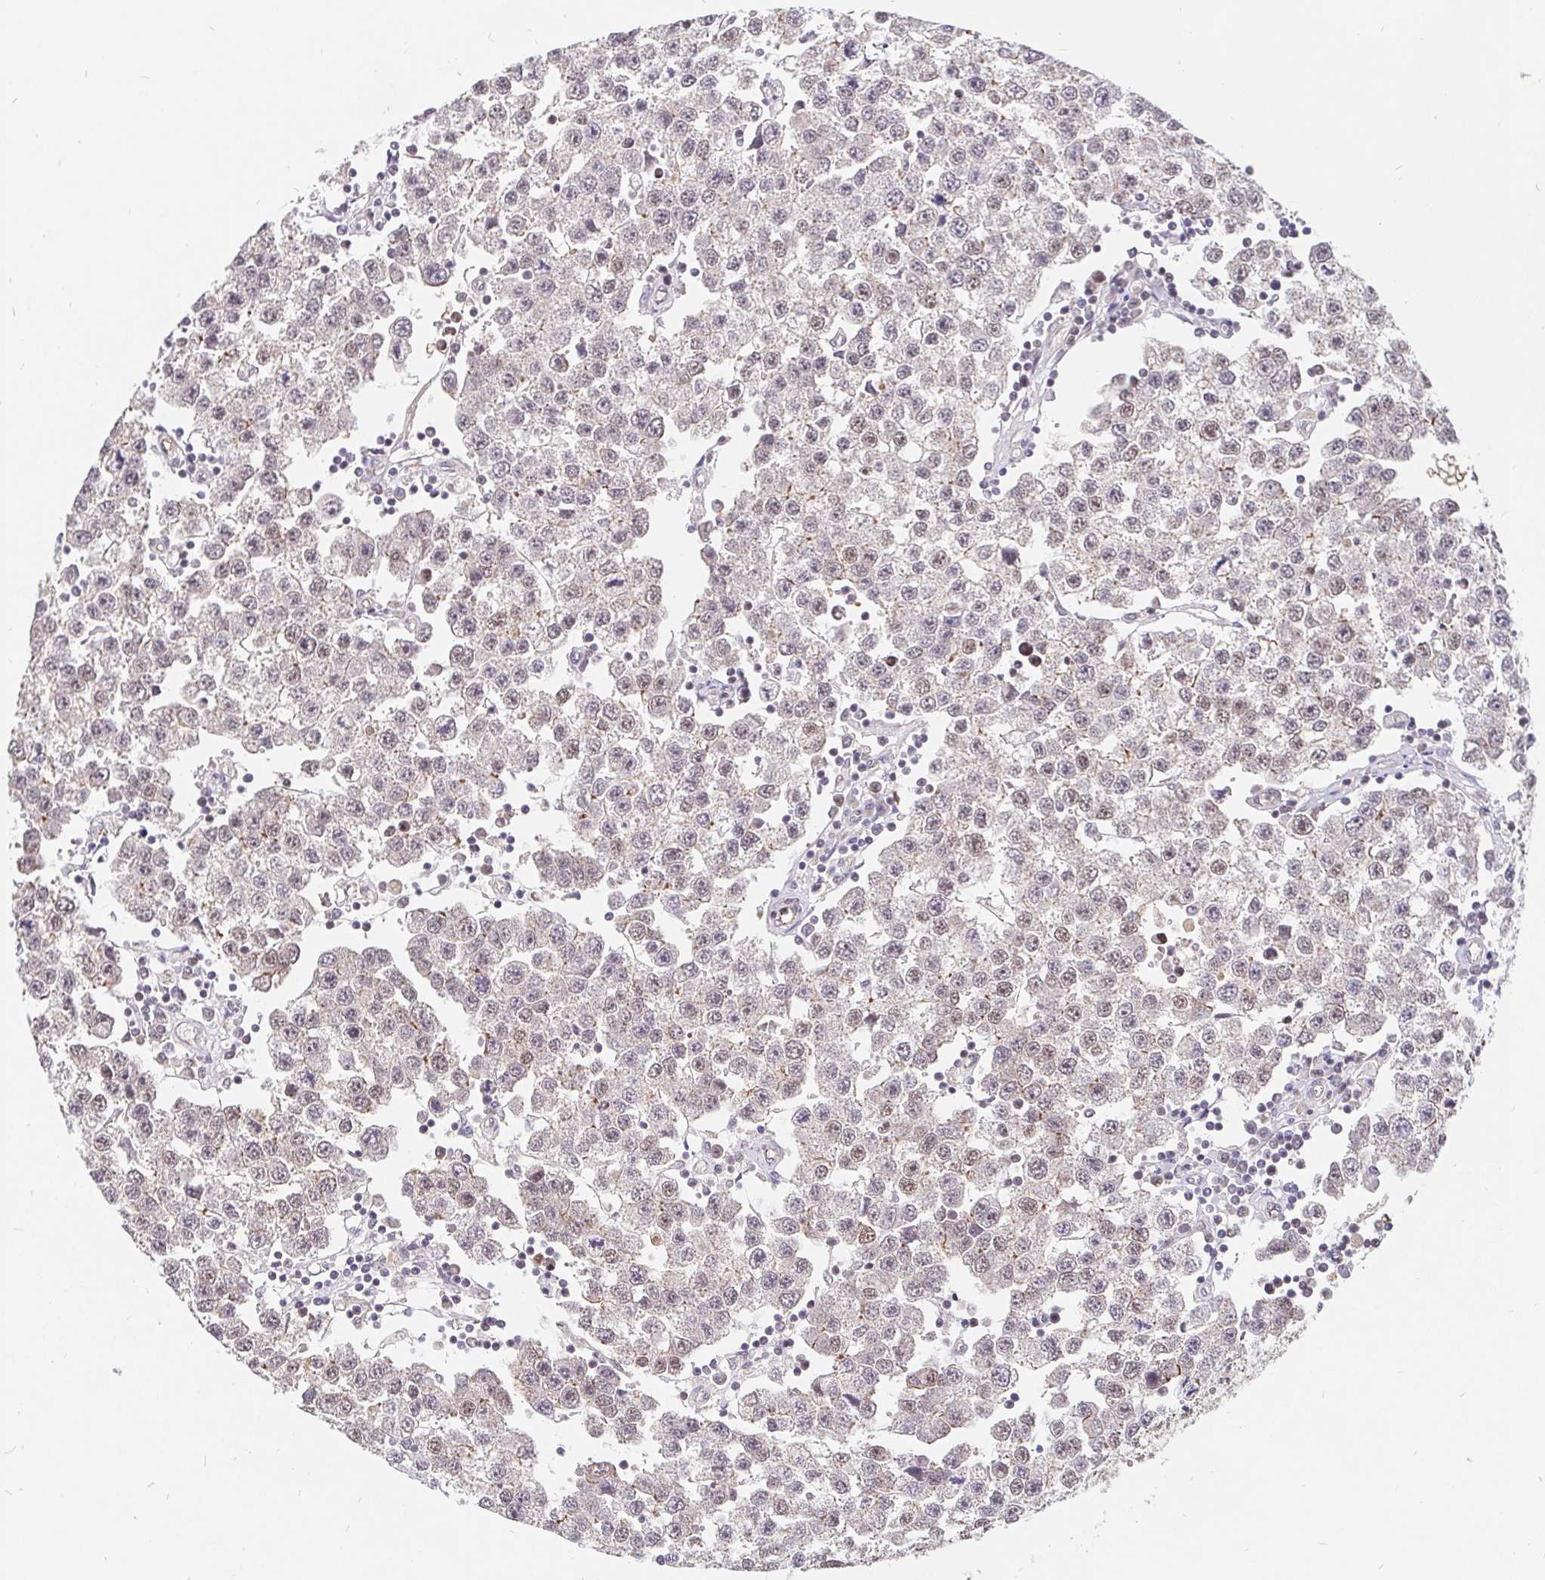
{"staining": {"intensity": "weak", "quantity": "25%-75%", "location": "nuclear"}, "tissue": "testis cancer", "cell_type": "Tumor cells", "image_type": "cancer", "snomed": [{"axis": "morphology", "description": "Seminoma, NOS"}, {"axis": "topography", "description": "Testis"}], "caption": "Approximately 25%-75% of tumor cells in testis cancer show weak nuclear protein staining as visualized by brown immunohistochemical staining.", "gene": "POU2F1", "patient": {"sex": "male", "age": 34}}